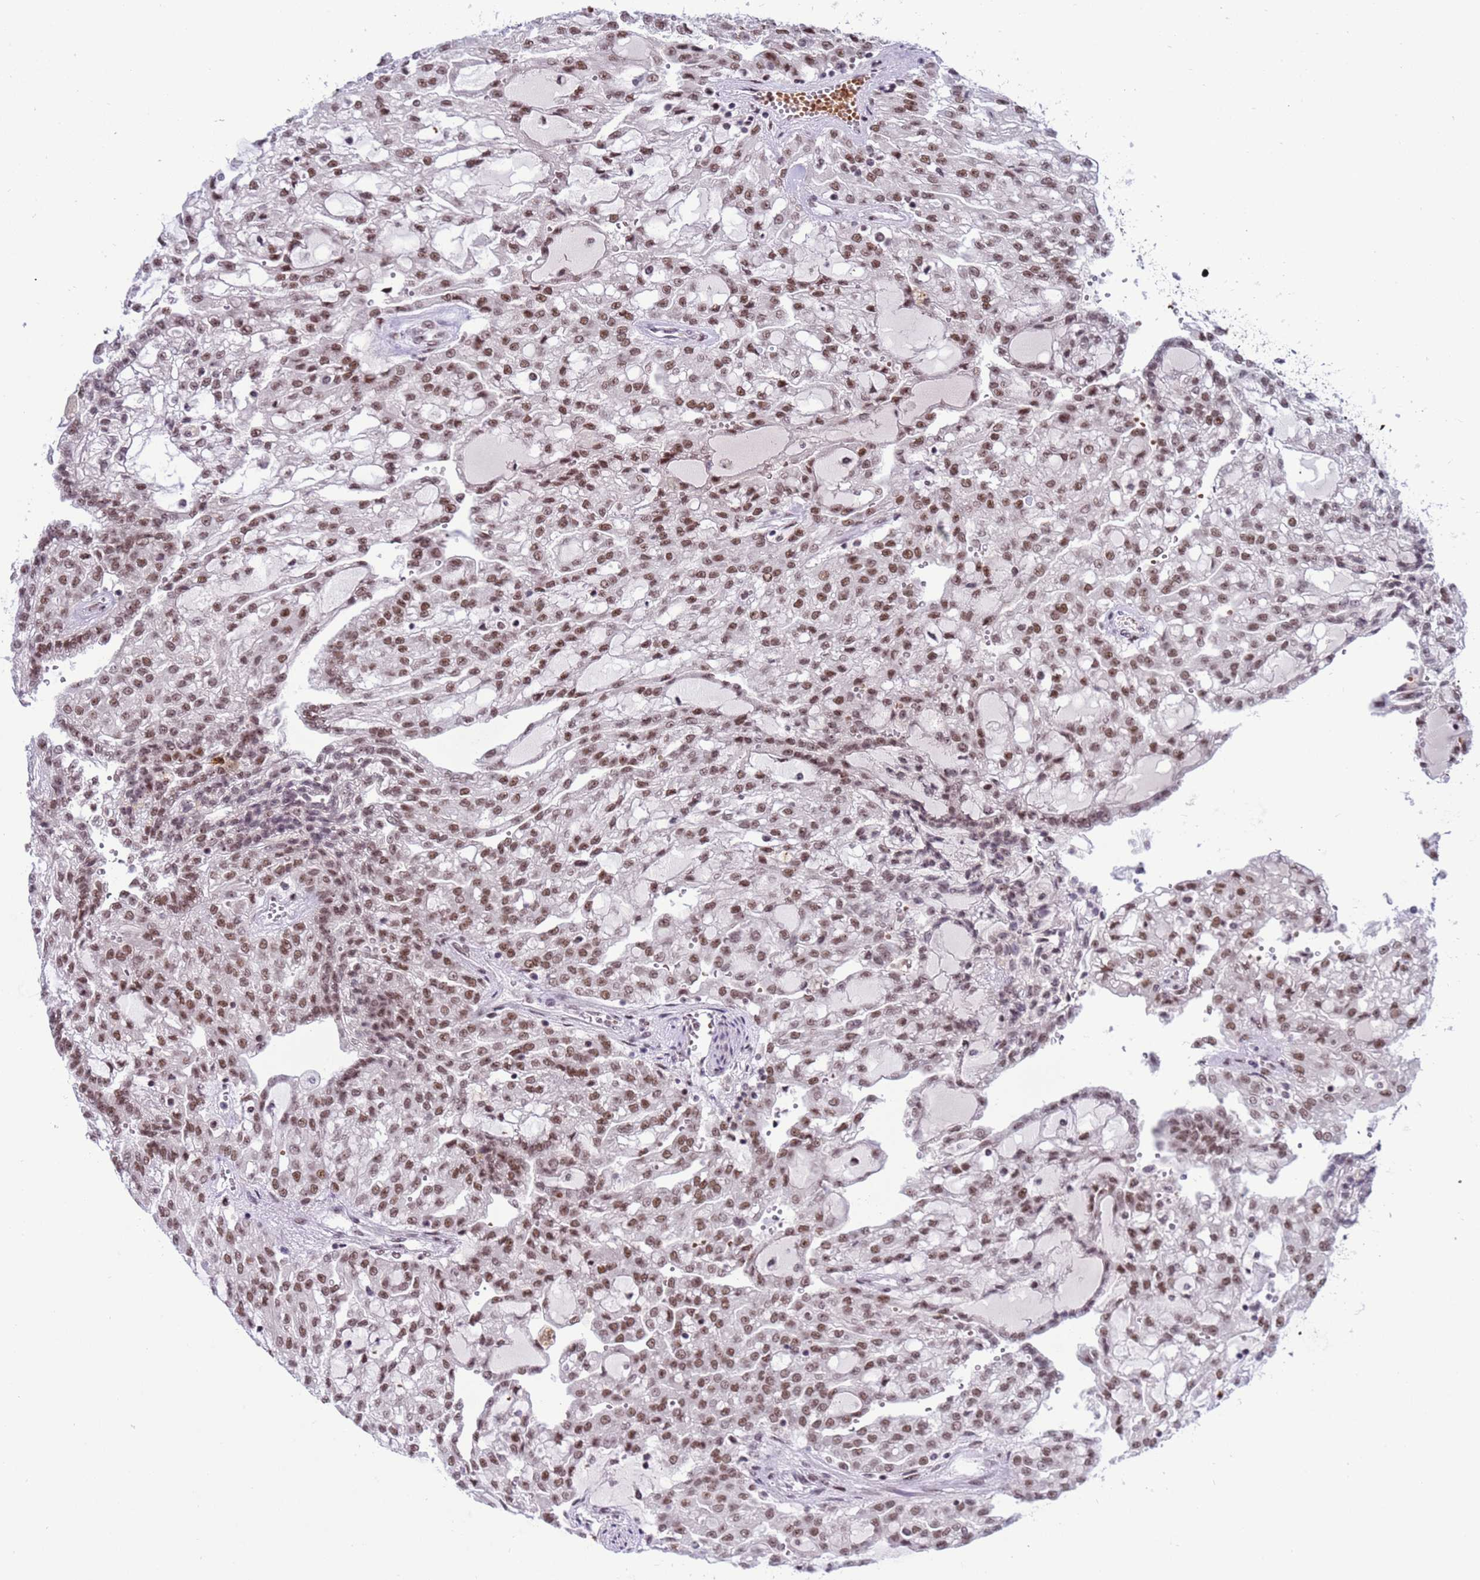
{"staining": {"intensity": "moderate", "quantity": ">75%", "location": "nuclear"}, "tissue": "renal cancer", "cell_type": "Tumor cells", "image_type": "cancer", "snomed": [{"axis": "morphology", "description": "Adenocarcinoma, NOS"}, {"axis": "topography", "description": "Kidney"}], "caption": "Protein staining by immunohistochemistry shows moderate nuclear positivity in about >75% of tumor cells in adenocarcinoma (renal). (brown staining indicates protein expression, while blue staining denotes nuclei).", "gene": "THOC2", "patient": {"sex": "male", "age": 63}}